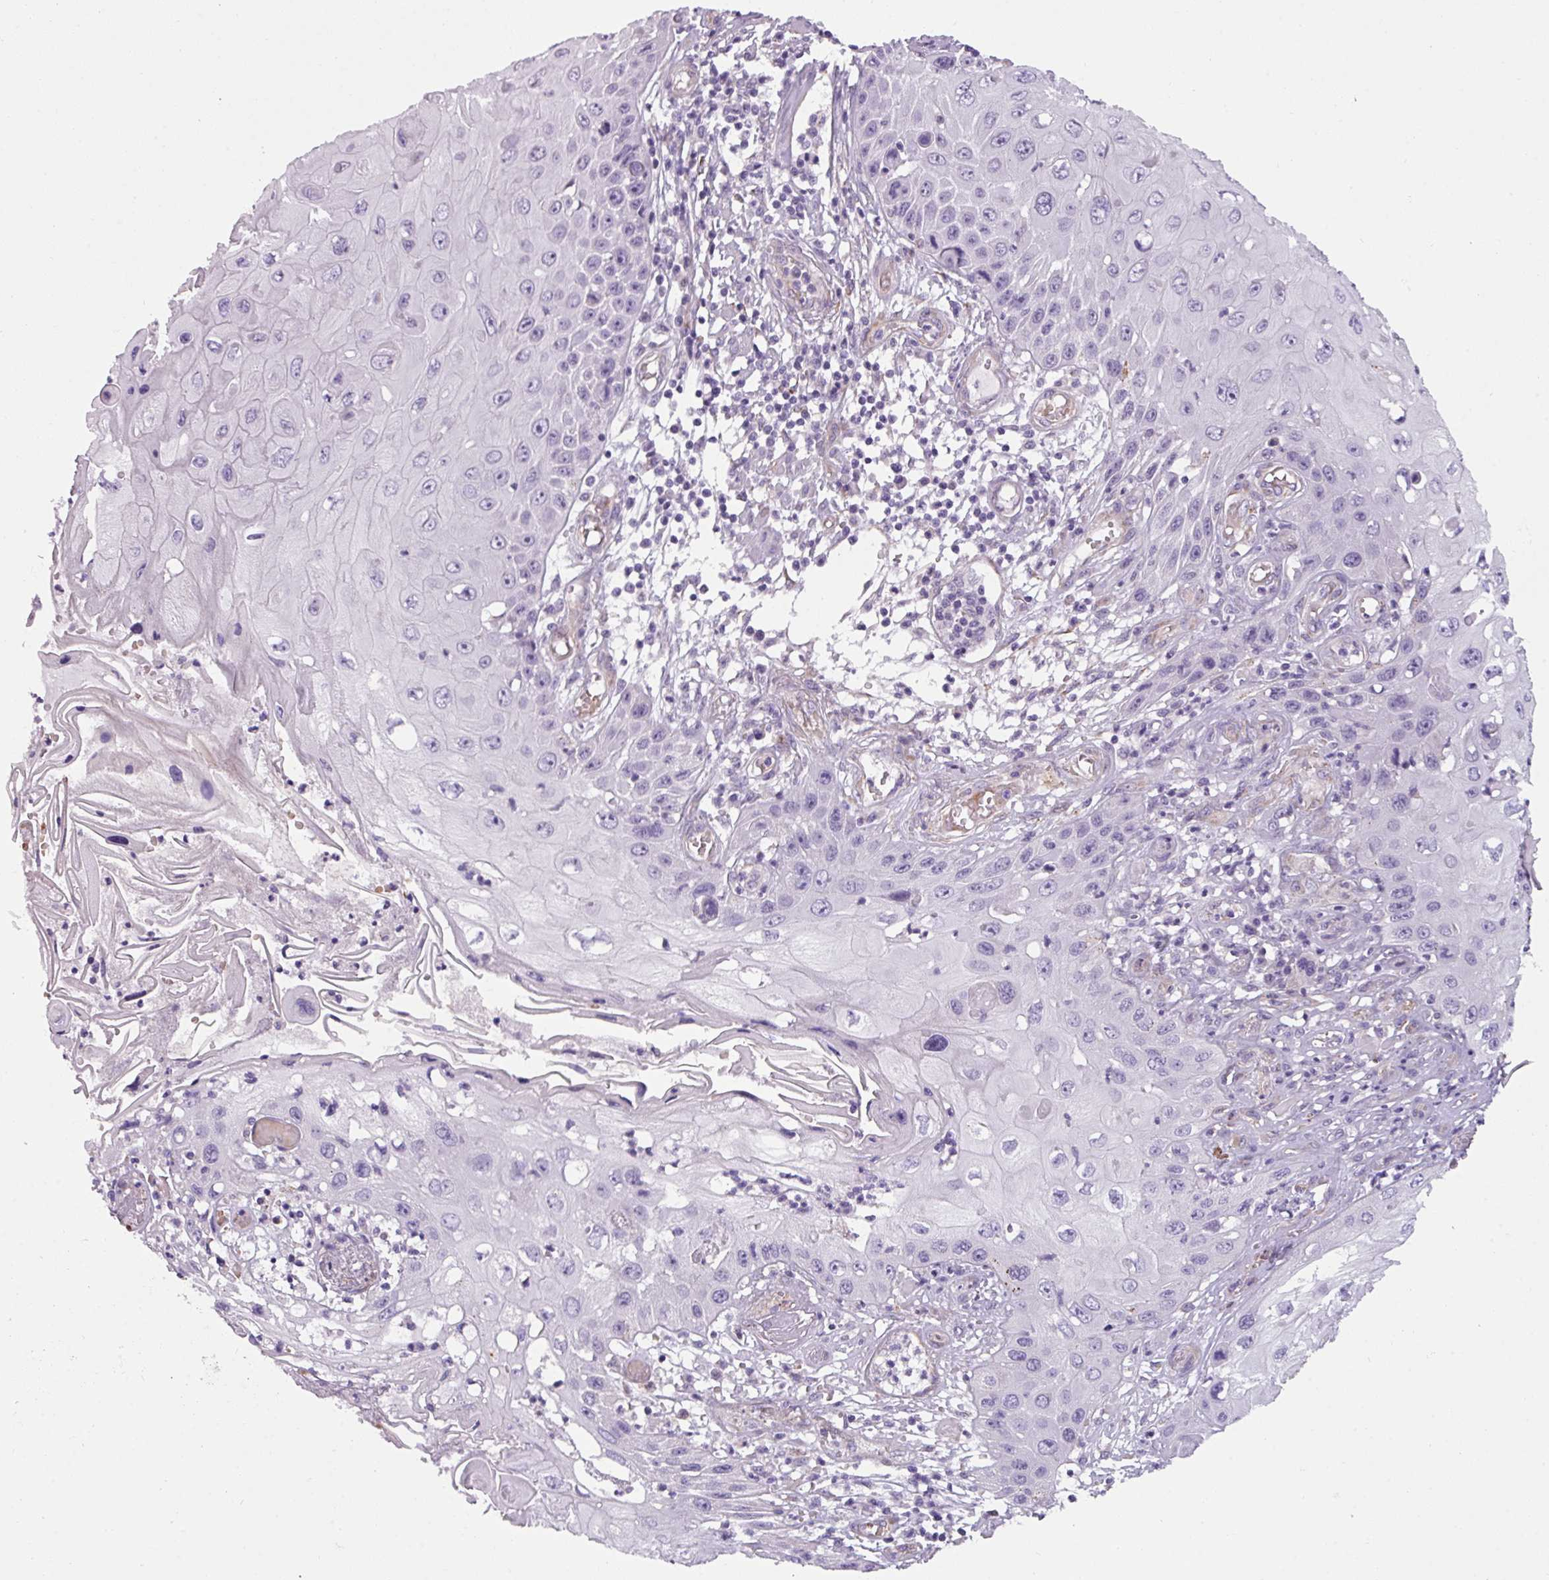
{"staining": {"intensity": "negative", "quantity": "none", "location": "none"}, "tissue": "skin cancer", "cell_type": "Tumor cells", "image_type": "cancer", "snomed": [{"axis": "morphology", "description": "Squamous cell carcinoma, NOS"}, {"axis": "topography", "description": "Skin"}, {"axis": "topography", "description": "Vulva"}], "caption": "Immunohistochemistry (IHC) micrograph of neoplastic tissue: human skin cancer (squamous cell carcinoma) stained with DAB displays no significant protein expression in tumor cells.", "gene": "BUD23", "patient": {"sex": "female", "age": 44}}